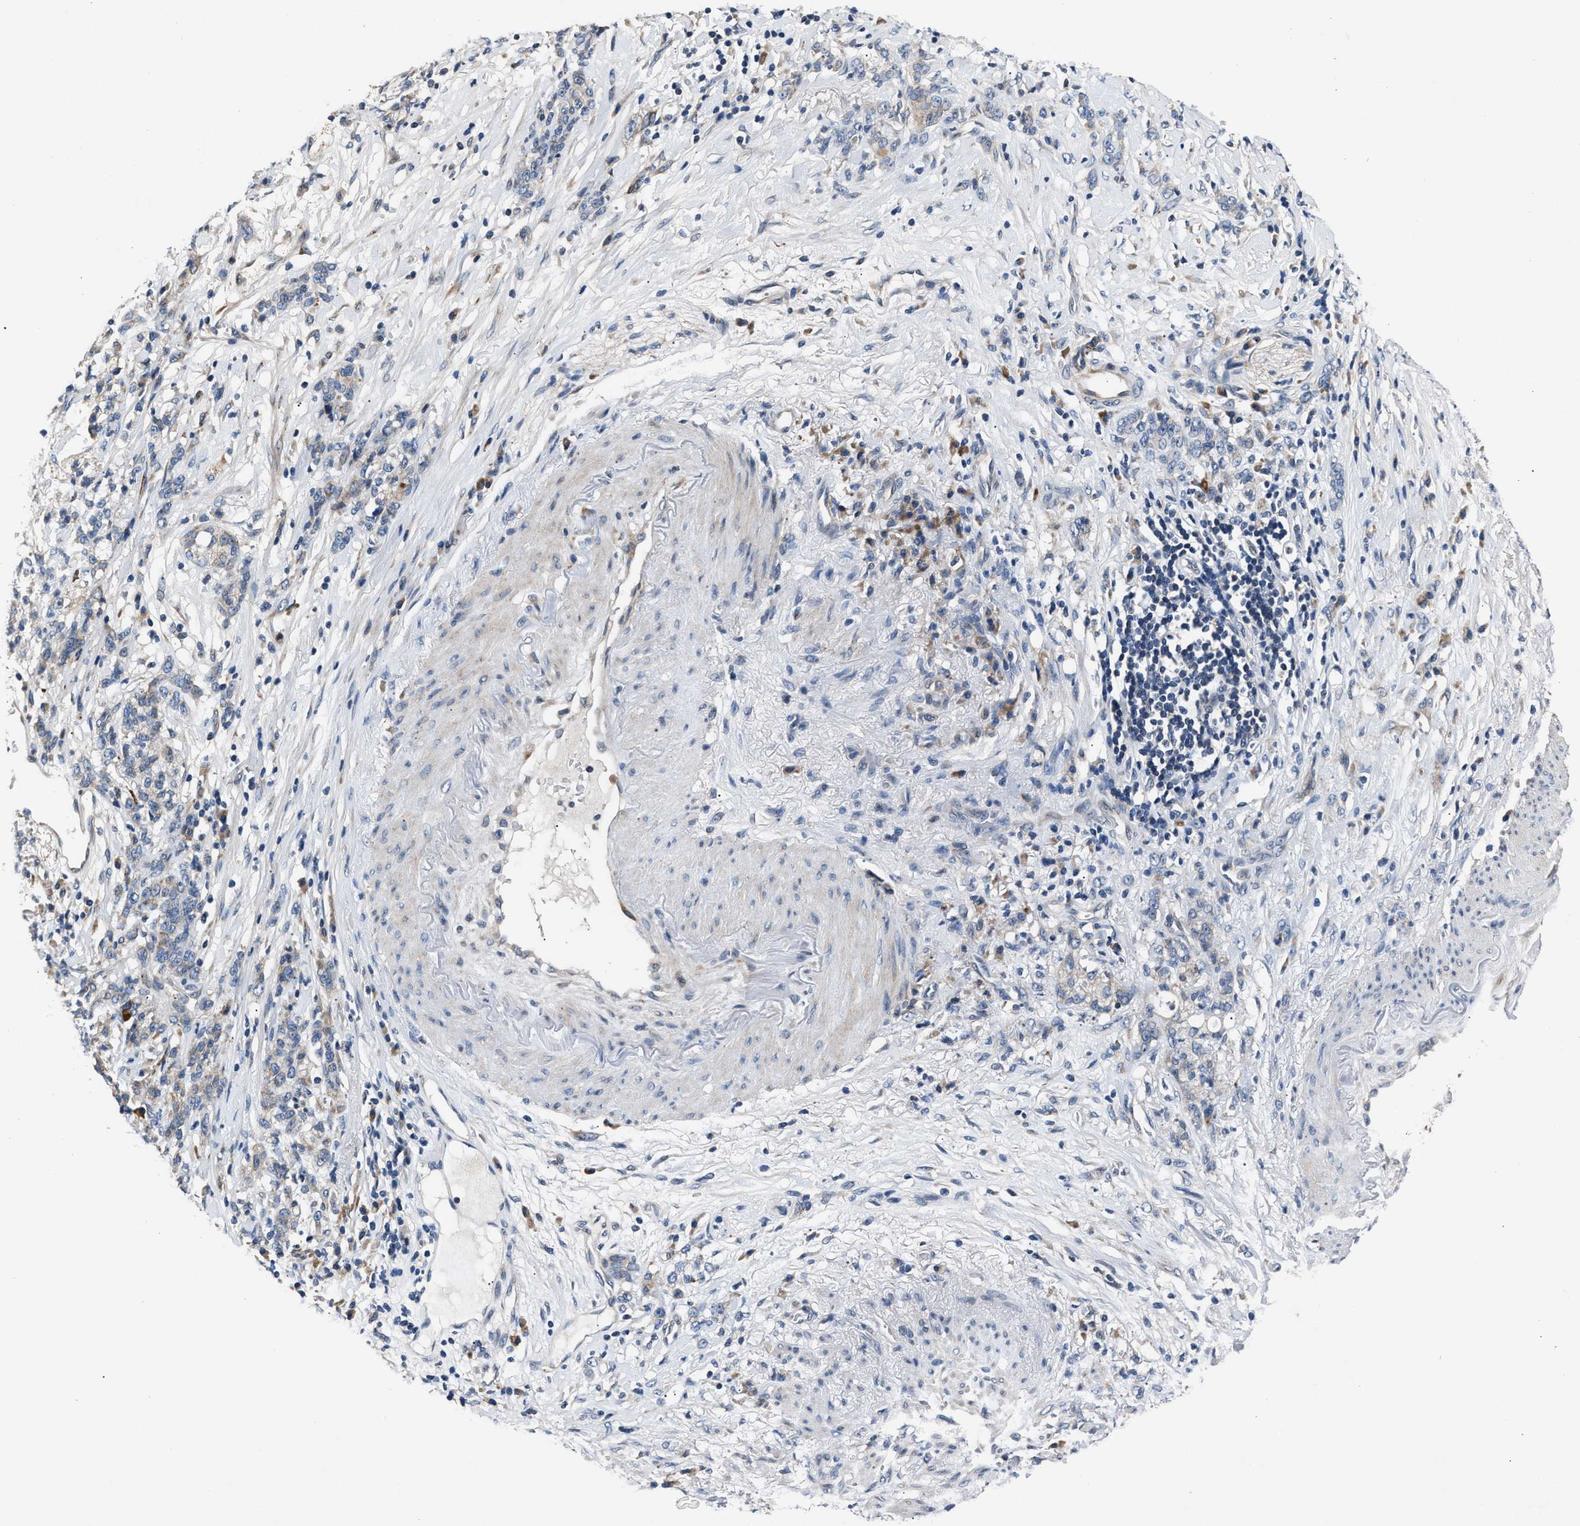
{"staining": {"intensity": "weak", "quantity": "<25%", "location": "cytoplasmic/membranous"}, "tissue": "stomach cancer", "cell_type": "Tumor cells", "image_type": "cancer", "snomed": [{"axis": "morphology", "description": "Adenocarcinoma, NOS"}, {"axis": "topography", "description": "Stomach, lower"}], "caption": "Tumor cells show no significant positivity in stomach adenocarcinoma.", "gene": "DNAJC24", "patient": {"sex": "male", "age": 88}}